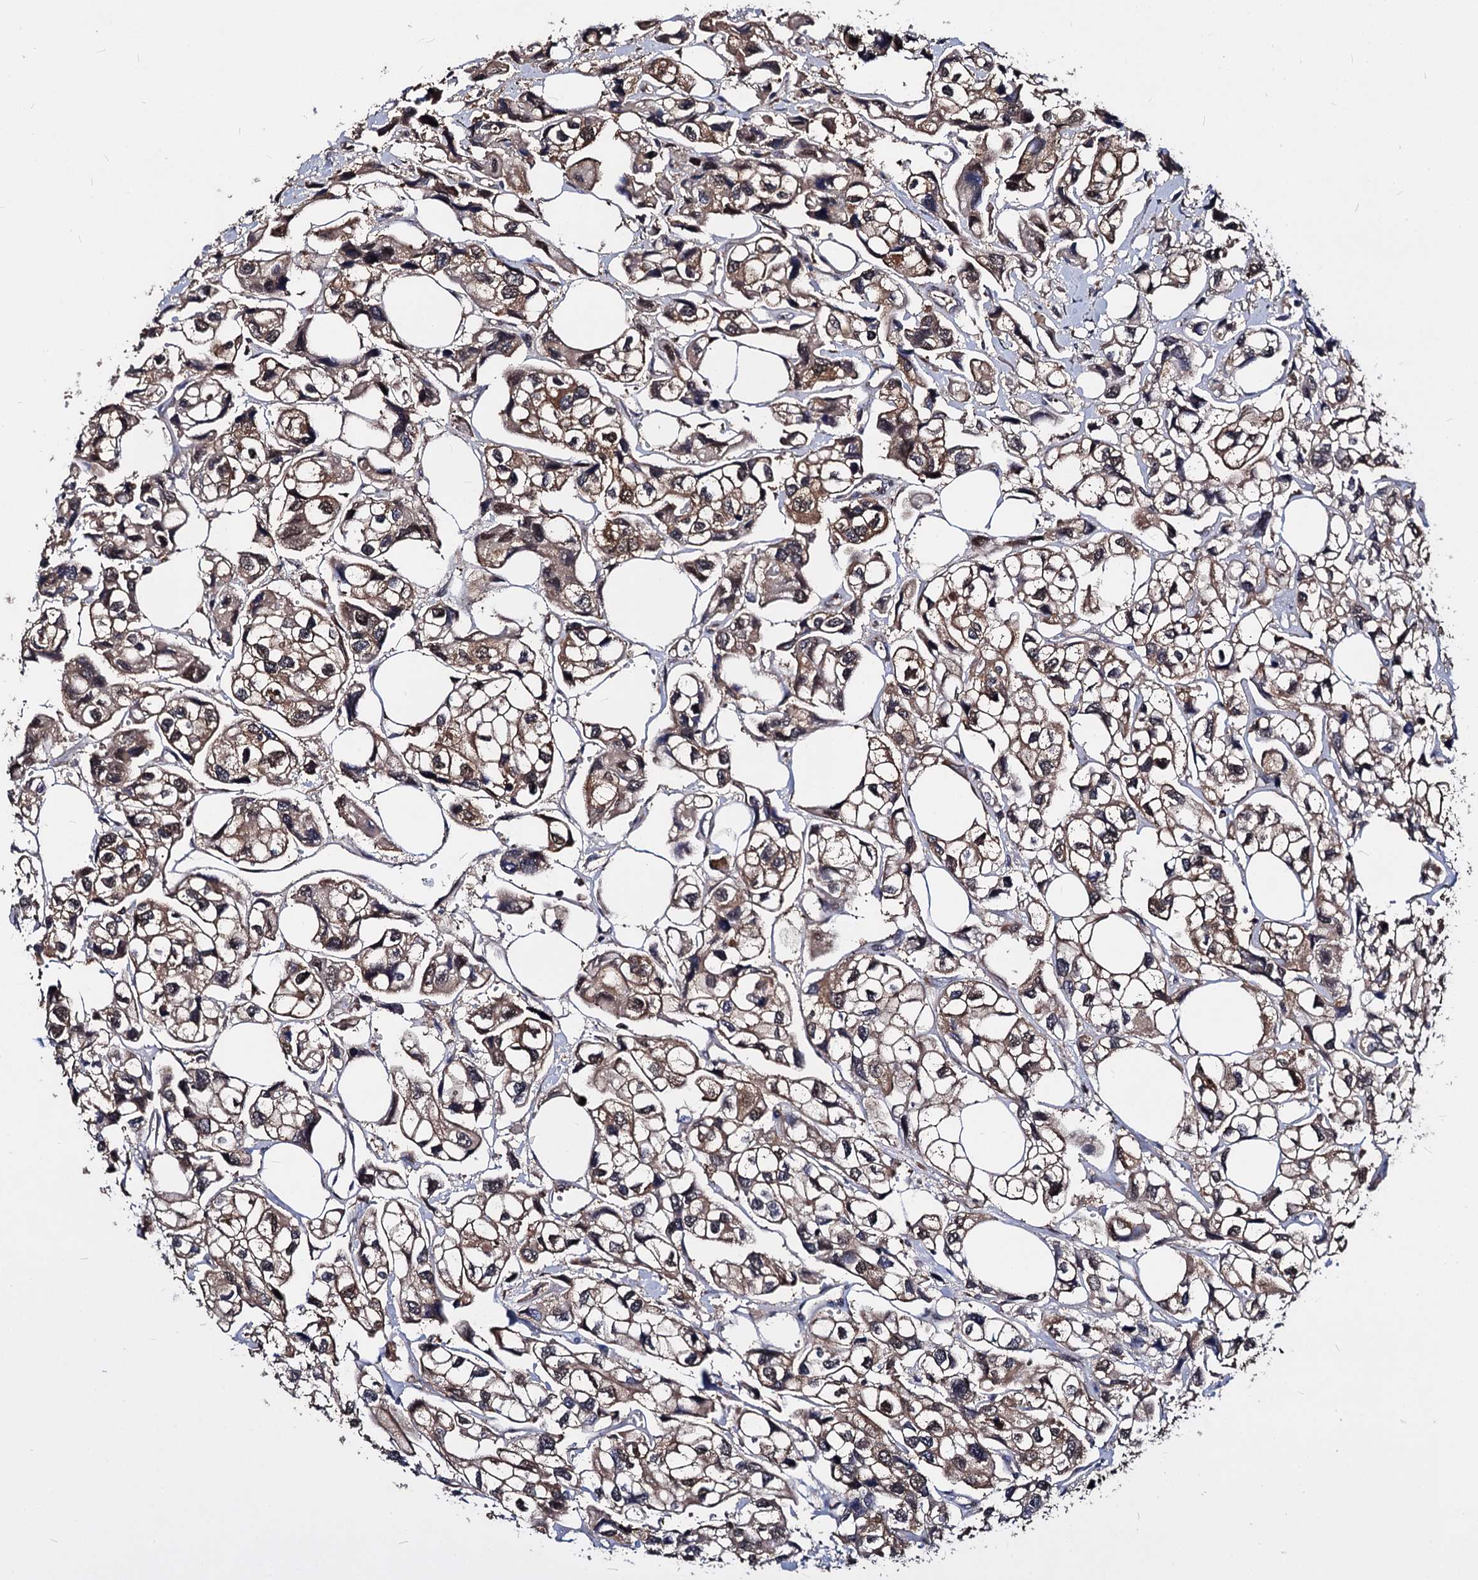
{"staining": {"intensity": "moderate", "quantity": ">75%", "location": "cytoplasmic/membranous"}, "tissue": "urothelial cancer", "cell_type": "Tumor cells", "image_type": "cancer", "snomed": [{"axis": "morphology", "description": "Urothelial carcinoma, High grade"}, {"axis": "topography", "description": "Urinary bladder"}], "caption": "Immunohistochemical staining of human urothelial carcinoma (high-grade) demonstrates moderate cytoplasmic/membranous protein expression in approximately >75% of tumor cells.", "gene": "NME1", "patient": {"sex": "male", "age": 67}}